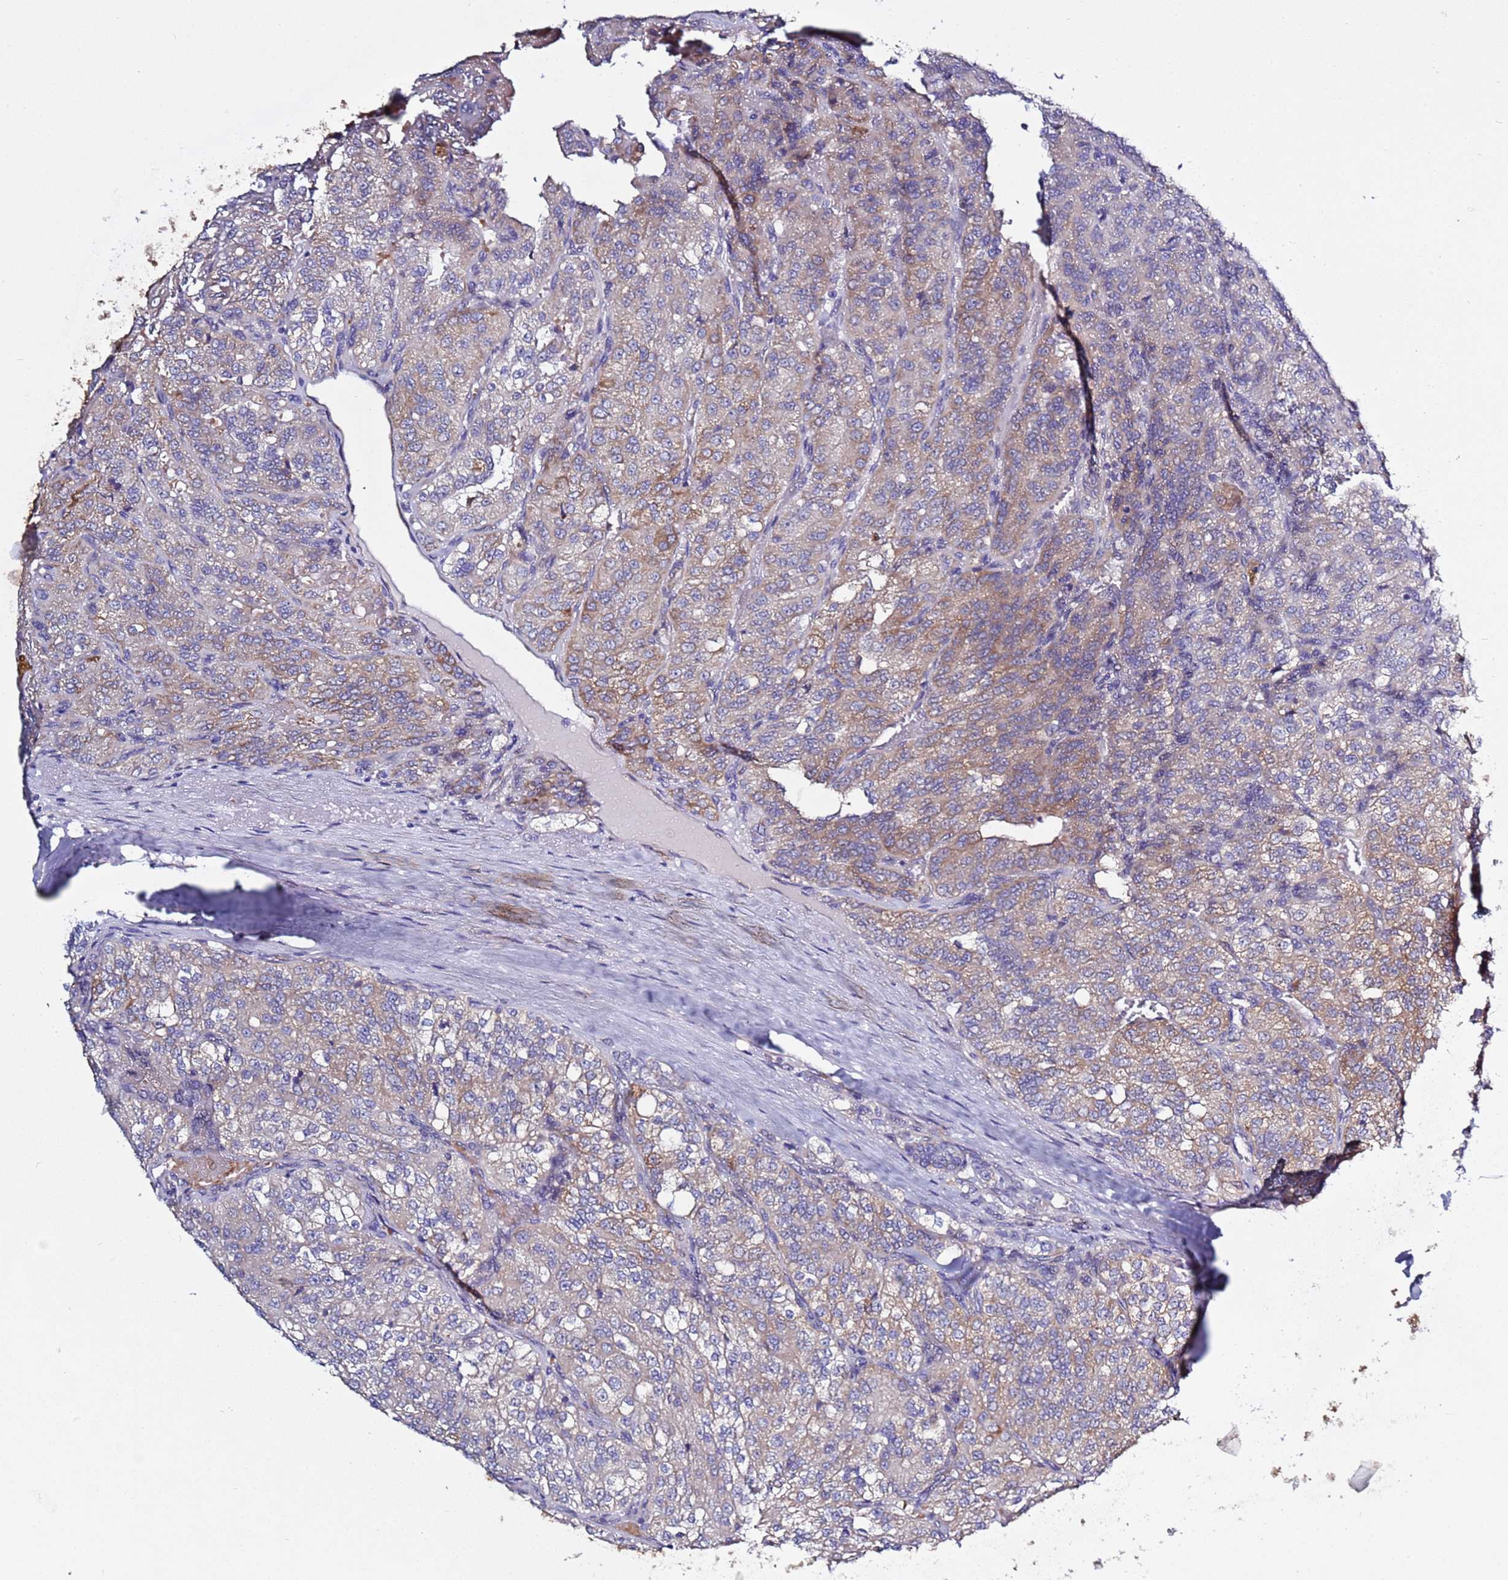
{"staining": {"intensity": "weak", "quantity": "25%-75%", "location": "cytoplasmic/membranous"}, "tissue": "renal cancer", "cell_type": "Tumor cells", "image_type": "cancer", "snomed": [{"axis": "morphology", "description": "Adenocarcinoma, NOS"}, {"axis": "topography", "description": "Kidney"}], "caption": "IHC of renal adenocarcinoma exhibits low levels of weak cytoplasmic/membranous staining in about 25%-75% of tumor cells.", "gene": "ABHD17B", "patient": {"sex": "female", "age": 63}}